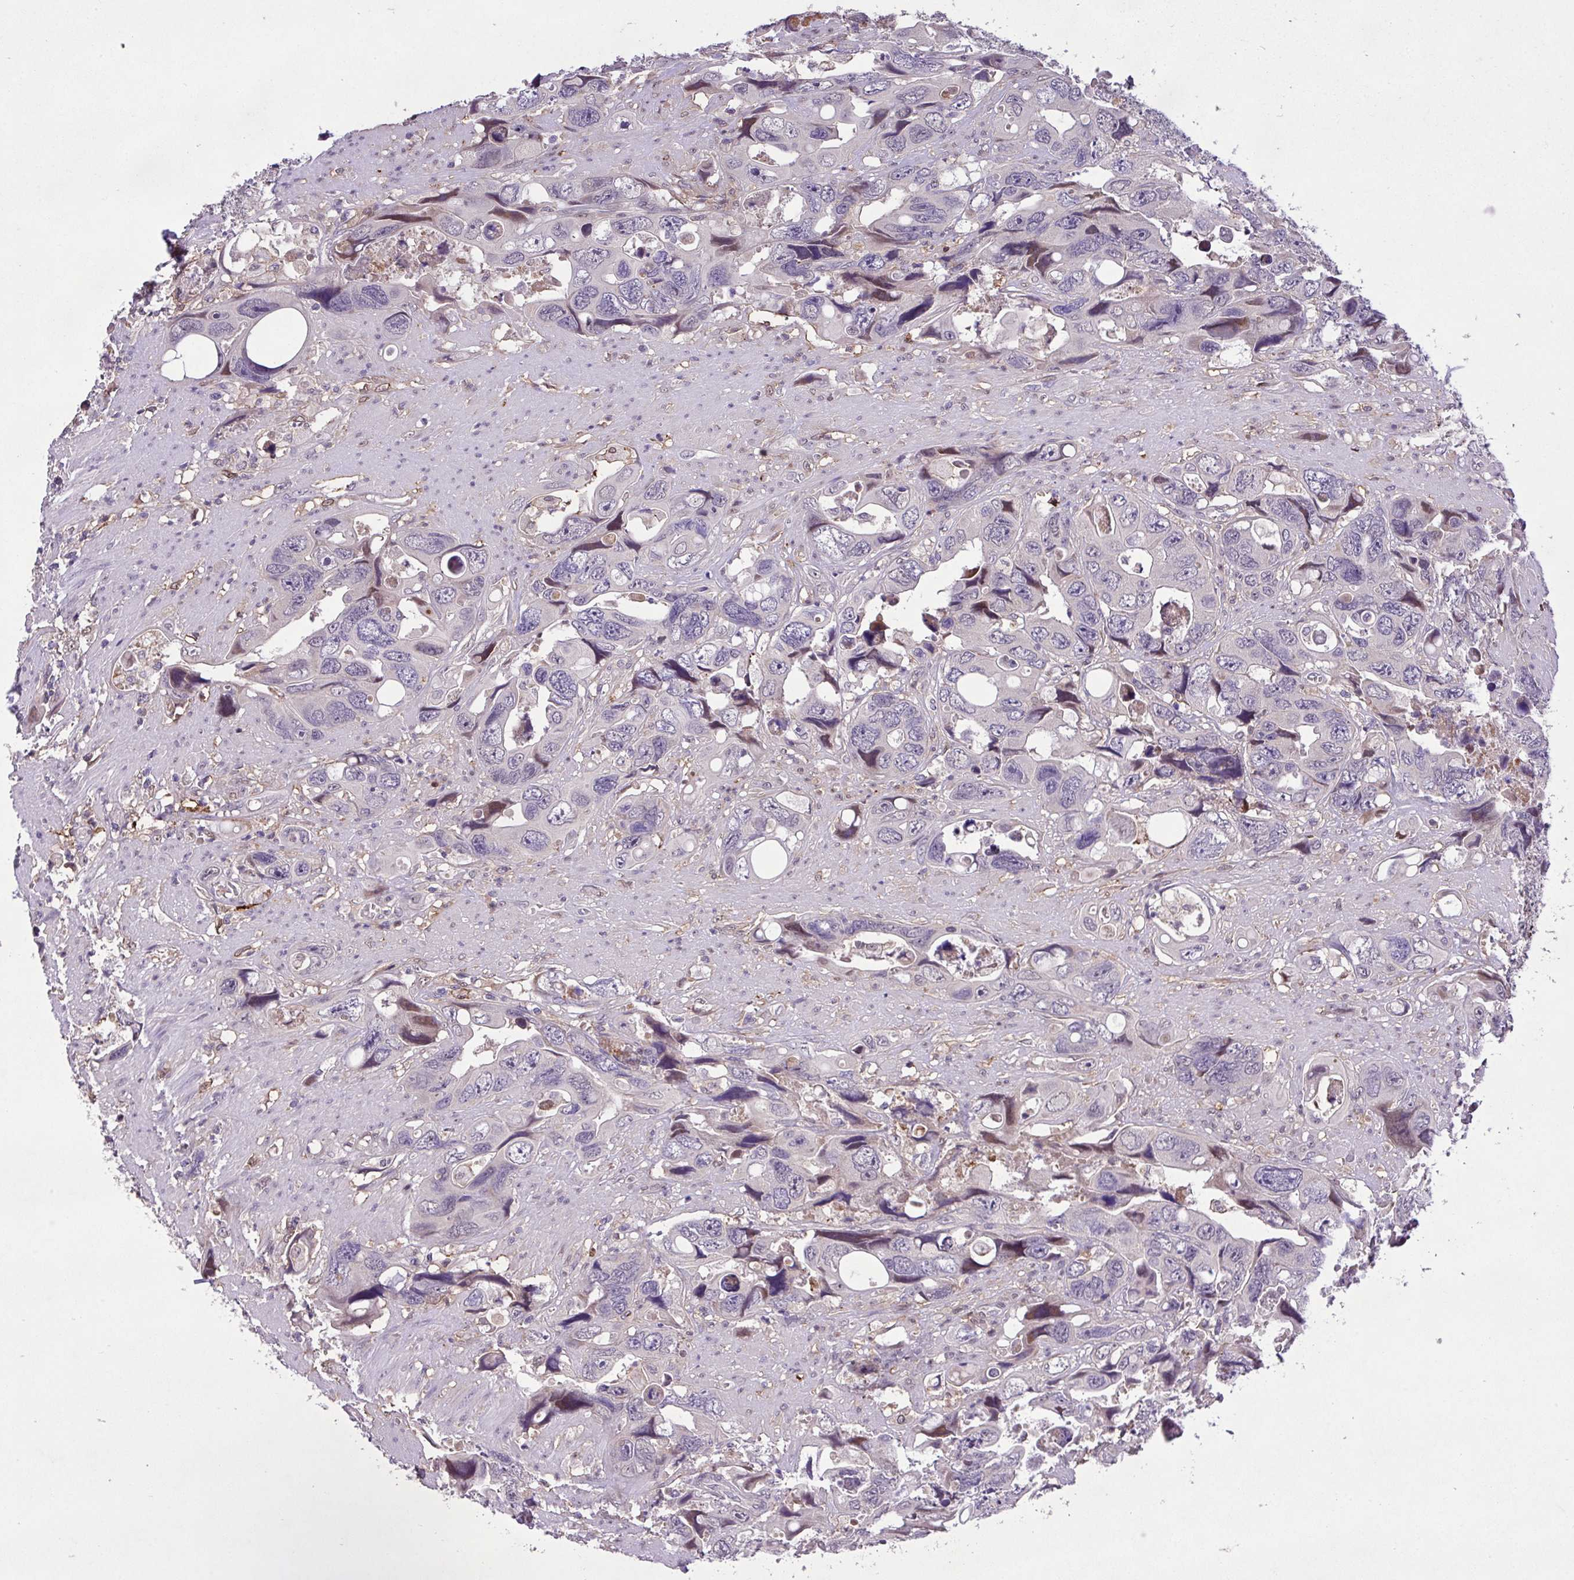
{"staining": {"intensity": "negative", "quantity": "none", "location": "none"}, "tissue": "colorectal cancer", "cell_type": "Tumor cells", "image_type": "cancer", "snomed": [{"axis": "morphology", "description": "Adenocarcinoma, NOS"}, {"axis": "topography", "description": "Rectum"}], "caption": "DAB immunohistochemical staining of adenocarcinoma (colorectal) reveals no significant expression in tumor cells.", "gene": "RPP25L", "patient": {"sex": "male", "age": 57}}